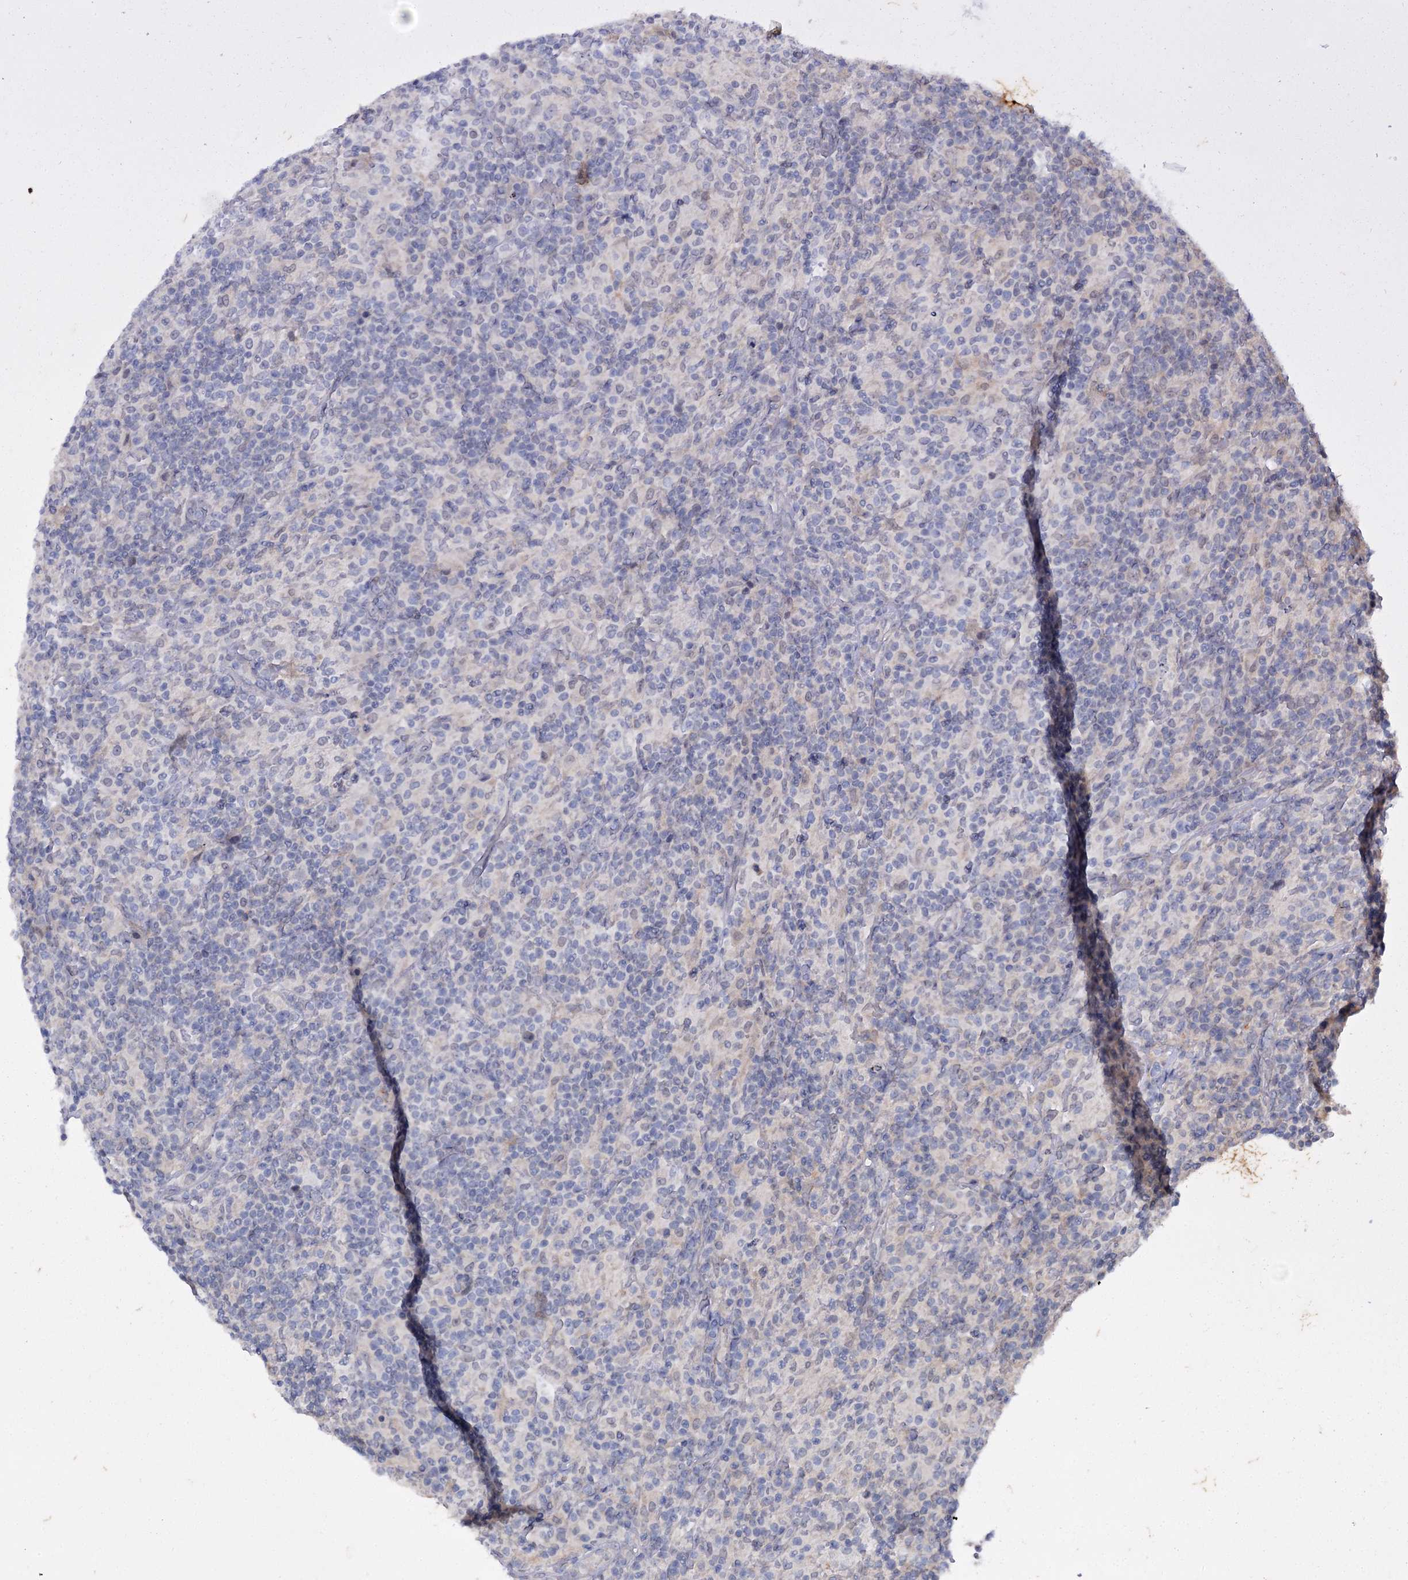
{"staining": {"intensity": "negative", "quantity": "none", "location": "none"}, "tissue": "lymphoma", "cell_type": "Tumor cells", "image_type": "cancer", "snomed": [{"axis": "morphology", "description": "Hodgkin's disease, NOS"}, {"axis": "topography", "description": "Lymph node"}], "caption": "Histopathology image shows no protein positivity in tumor cells of lymphoma tissue.", "gene": "MID1IP1", "patient": {"sex": "male", "age": 70}}